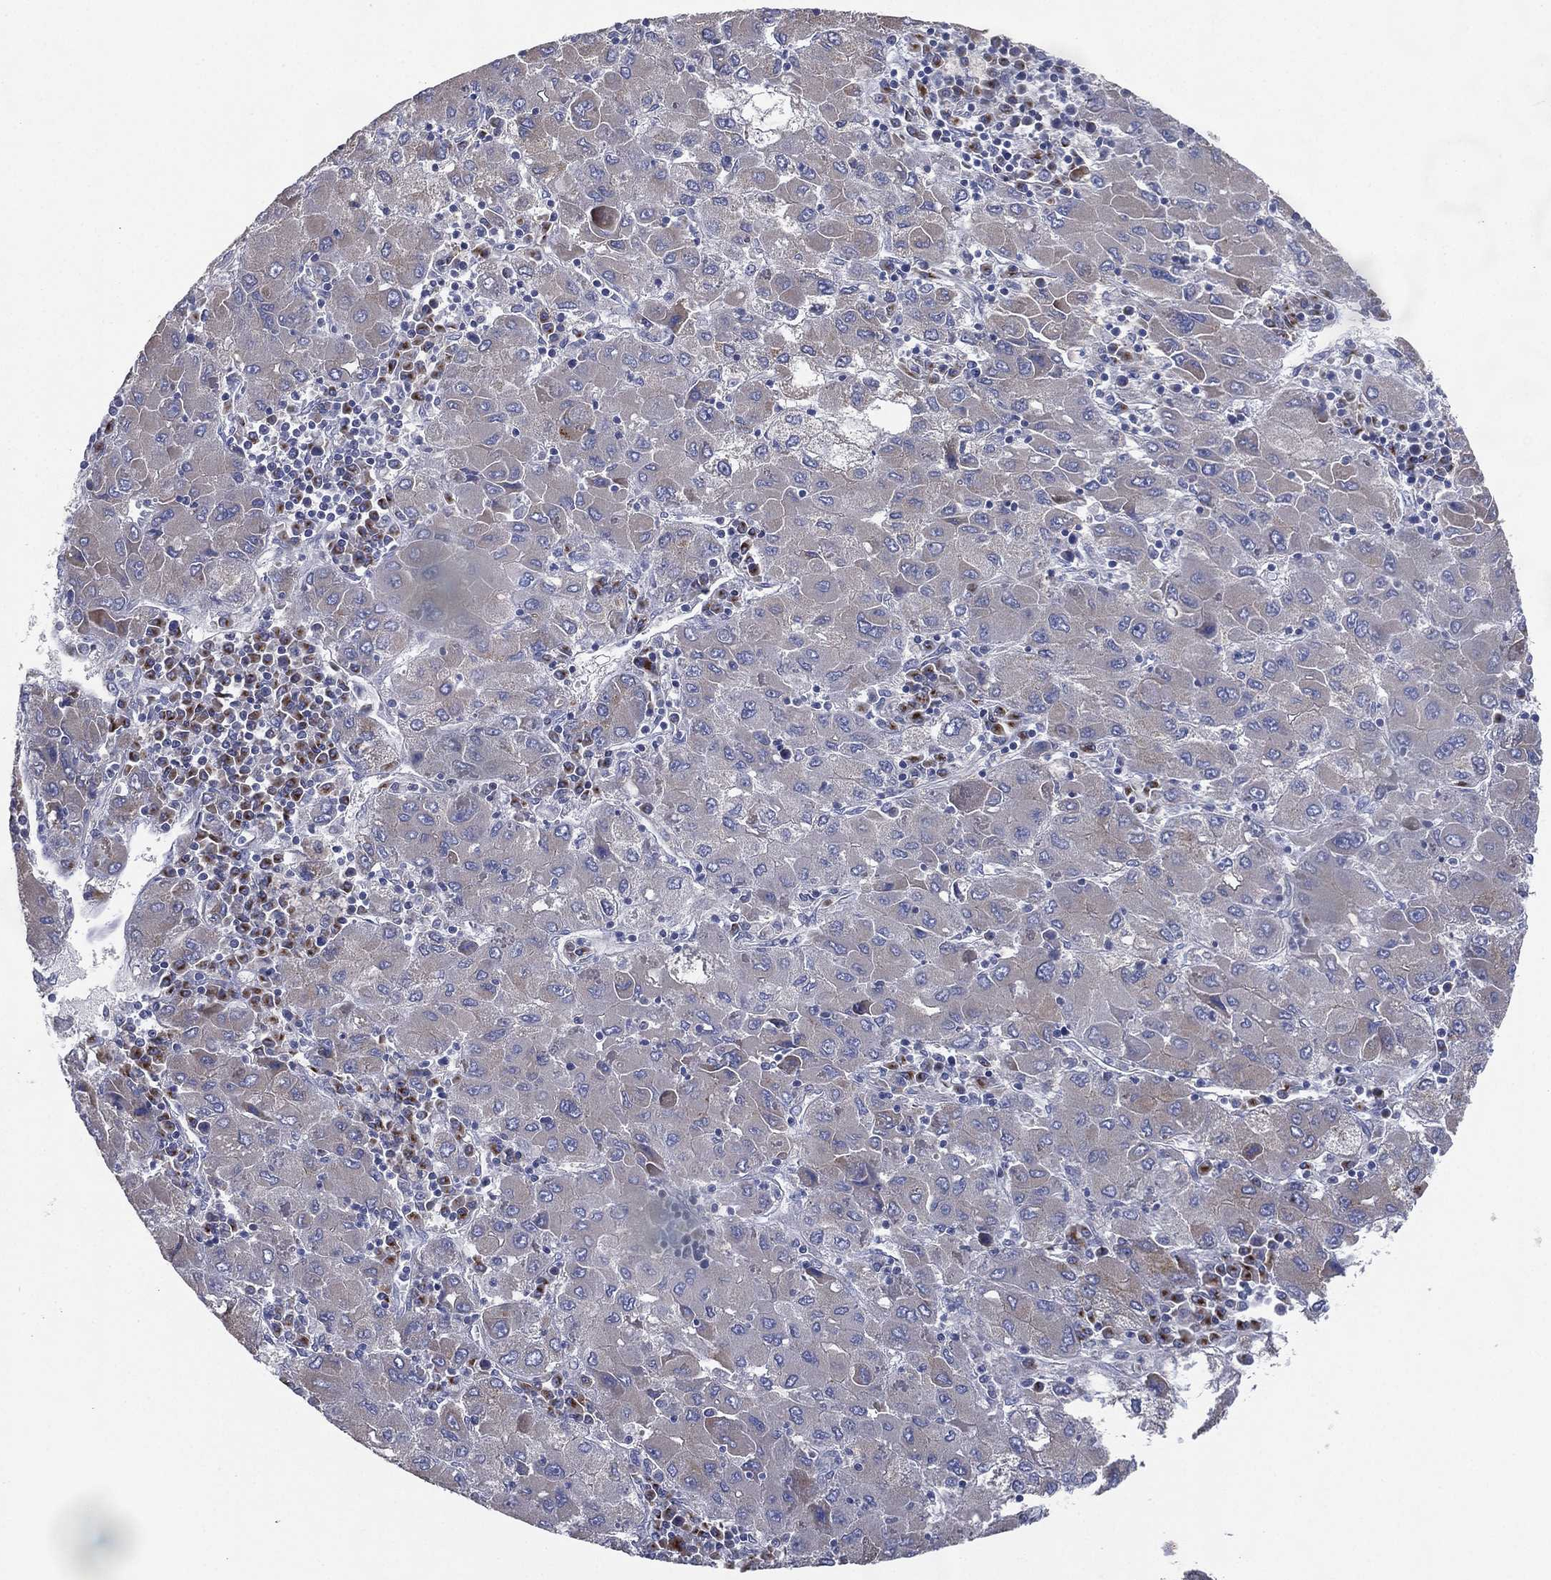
{"staining": {"intensity": "negative", "quantity": "none", "location": "none"}, "tissue": "liver cancer", "cell_type": "Tumor cells", "image_type": "cancer", "snomed": [{"axis": "morphology", "description": "Carcinoma, Hepatocellular, NOS"}, {"axis": "topography", "description": "Liver"}], "caption": "There is no significant staining in tumor cells of hepatocellular carcinoma (liver). (DAB immunohistochemistry, high magnification).", "gene": "ATP8A2", "patient": {"sex": "male", "age": 75}}